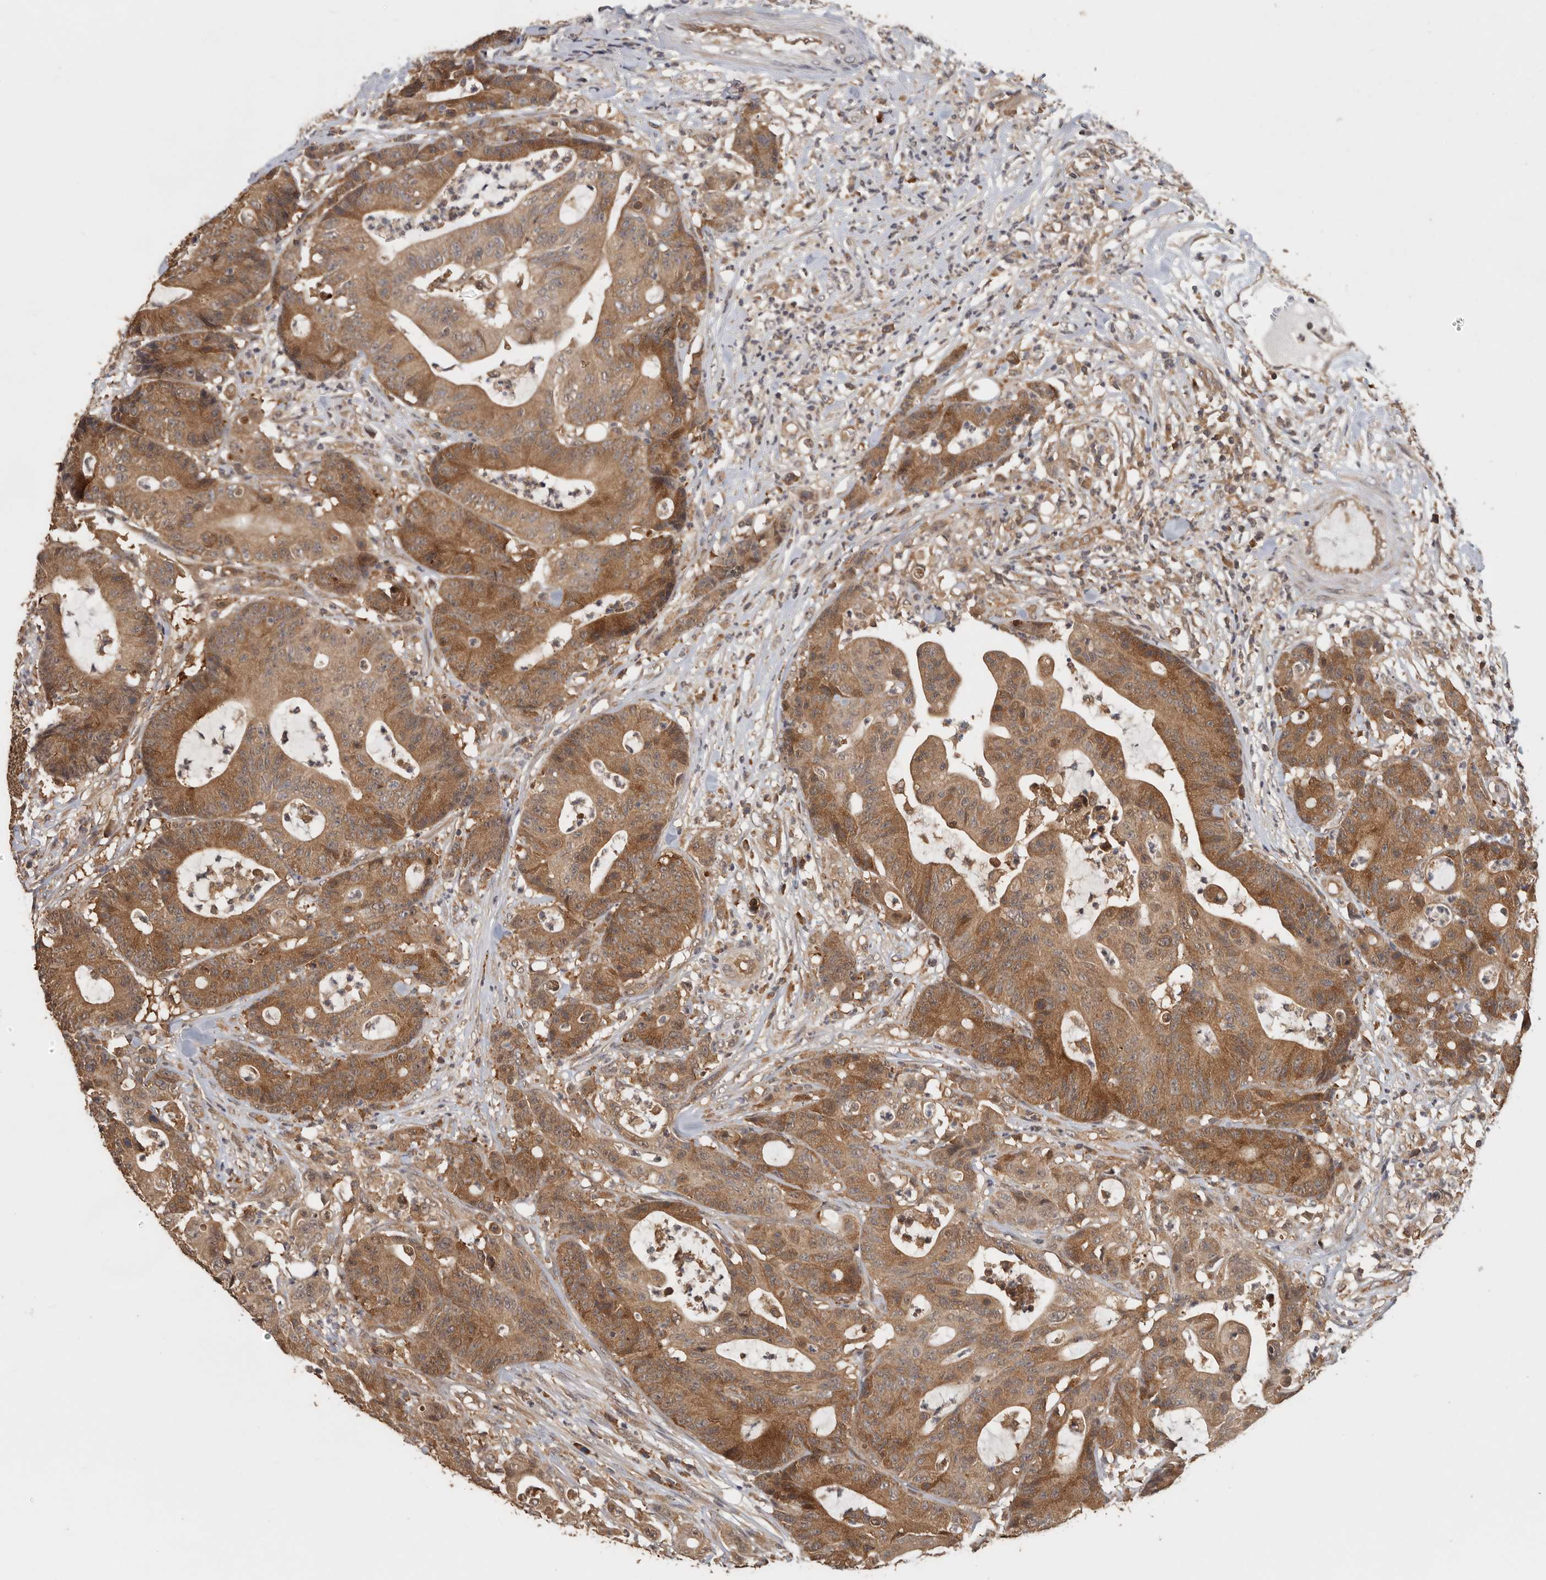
{"staining": {"intensity": "moderate", "quantity": ">75%", "location": "cytoplasmic/membranous,nuclear"}, "tissue": "colorectal cancer", "cell_type": "Tumor cells", "image_type": "cancer", "snomed": [{"axis": "morphology", "description": "Adenocarcinoma, NOS"}, {"axis": "topography", "description": "Colon"}], "caption": "Immunohistochemistry (DAB (3,3'-diaminobenzidine)) staining of colorectal cancer reveals moderate cytoplasmic/membranous and nuclear protein staining in about >75% of tumor cells. (DAB (3,3'-diaminobenzidine) IHC, brown staining for protein, blue staining for nuclei).", "gene": "CCT8", "patient": {"sex": "female", "age": 84}}